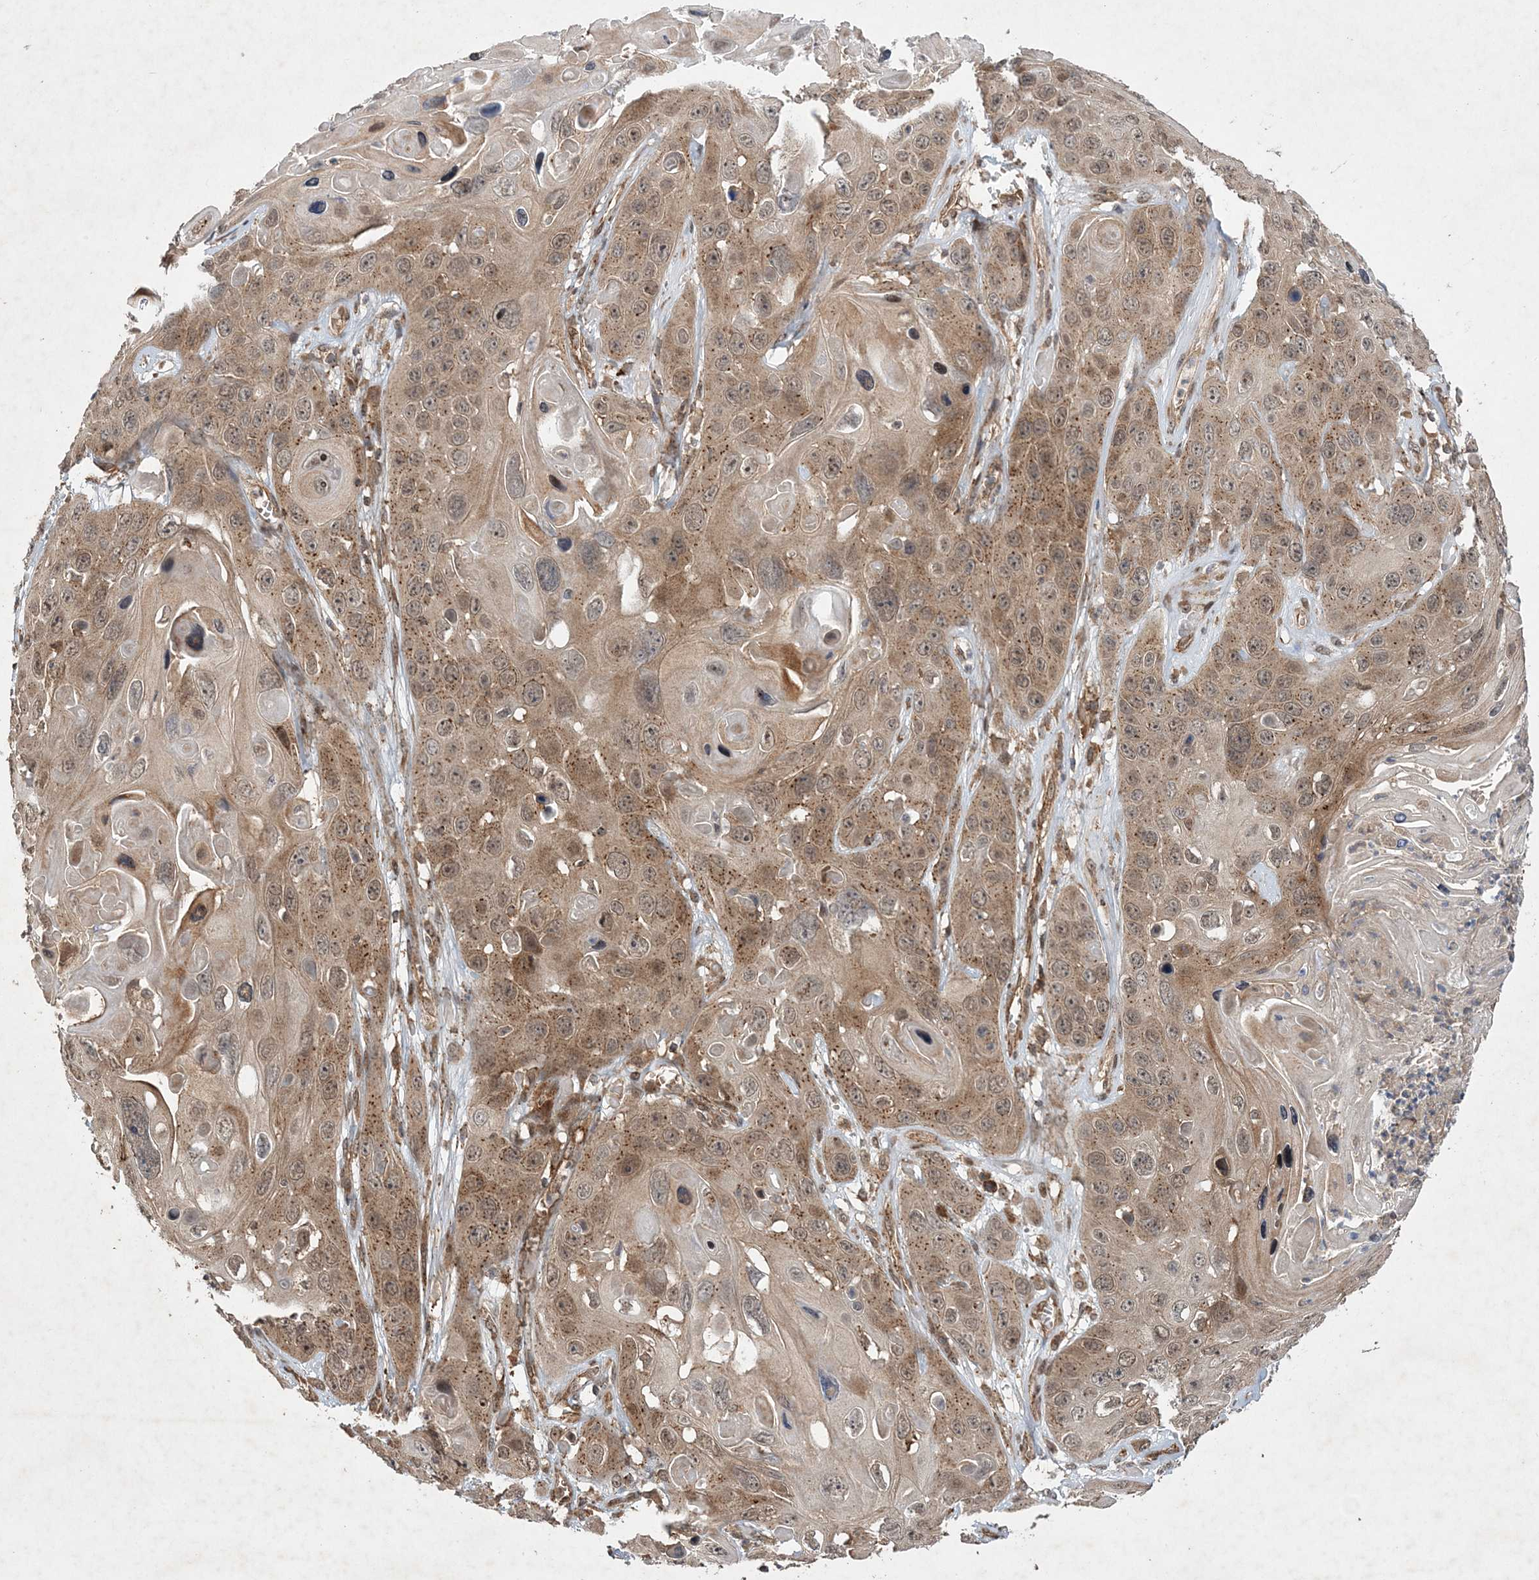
{"staining": {"intensity": "moderate", "quantity": ">75%", "location": "cytoplasmic/membranous"}, "tissue": "skin cancer", "cell_type": "Tumor cells", "image_type": "cancer", "snomed": [{"axis": "morphology", "description": "Squamous cell carcinoma, NOS"}, {"axis": "topography", "description": "Skin"}], "caption": "Human skin squamous cell carcinoma stained with a protein marker shows moderate staining in tumor cells.", "gene": "UBTD2", "patient": {"sex": "male", "age": 55}}